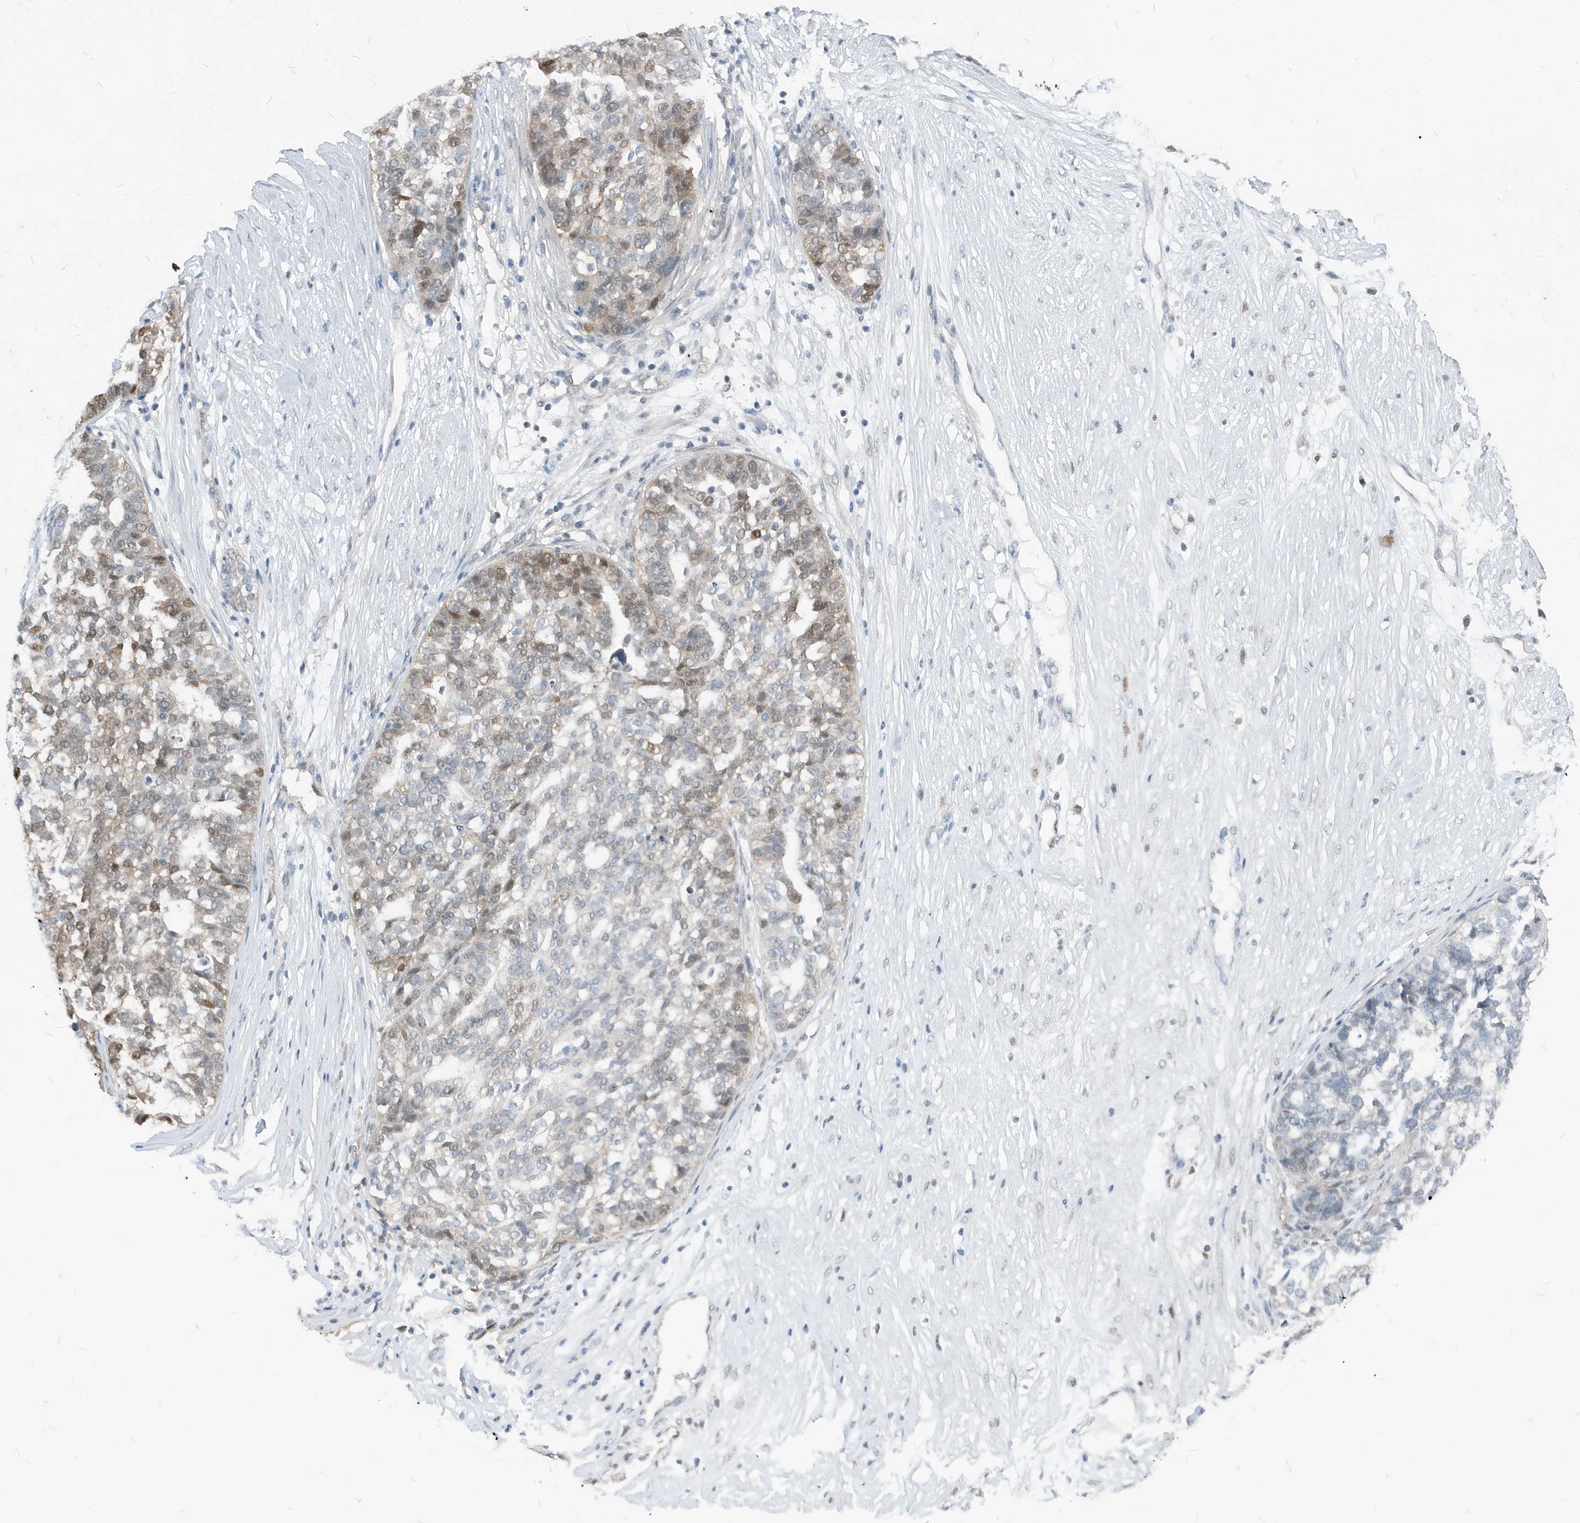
{"staining": {"intensity": "moderate", "quantity": "<25%", "location": "nuclear"}, "tissue": "ovarian cancer", "cell_type": "Tumor cells", "image_type": "cancer", "snomed": [{"axis": "morphology", "description": "Cystadenocarcinoma, serous, NOS"}, {"axis": "topography", "description": "Ovary"}], "caption": "Moderate nuclear positivity is appreciated in approximately <25% of tumor cells in ovarian cancer (serous cystadenocarcinoma).", "gene": "NCOA7", "patient": {"sex": "female", "age": 59}}